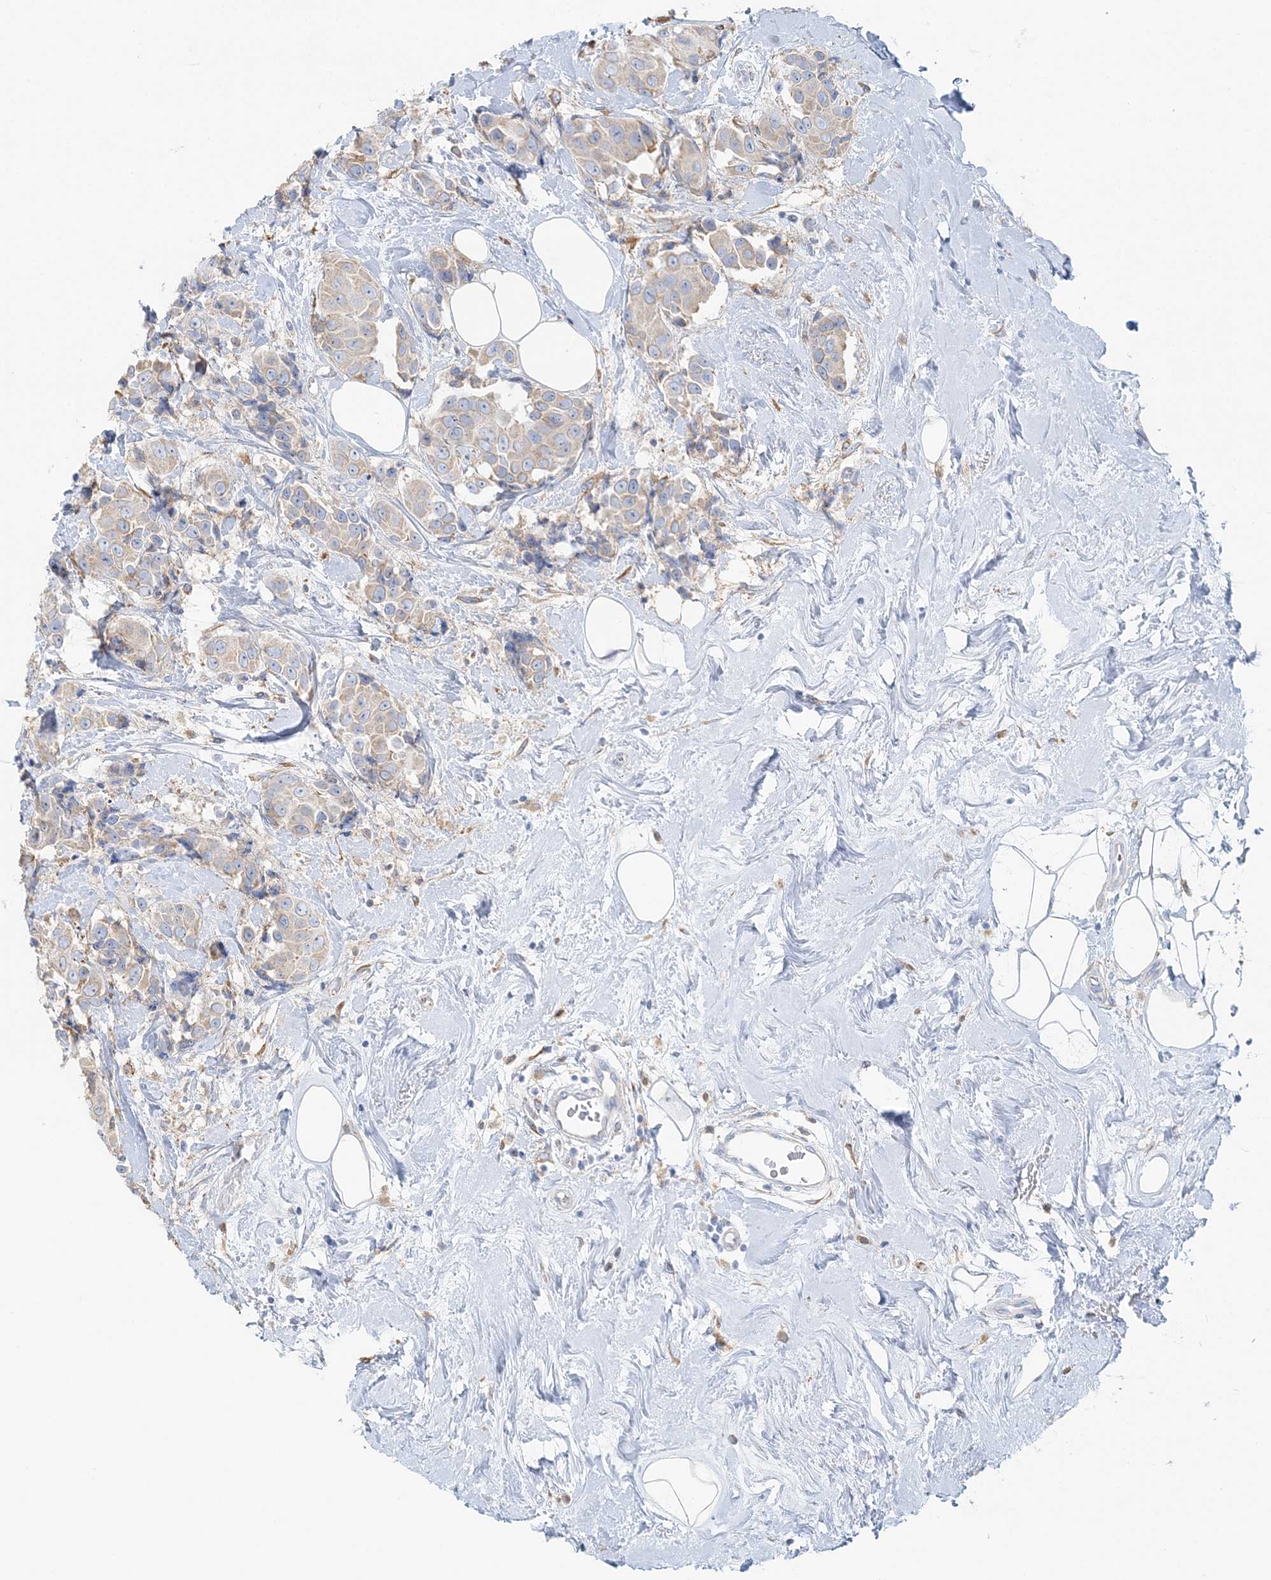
{"staining": {"intensity": "negative", "quantity": "none", "location": "none"}, "tissue": "breast cancer", "cell_type": "Tumor cells", "image_type": "cancer", "snomed": [{"axis": "morphology", "description": "Normal tissue, NOS"}, {"axis": "morphology", "description": "Duct carcinoma"}, {"axis": "topography", "description": "Breast"}], "caption": "Image shows no significant protein staining in tumor cells of breast infiltrating ductal carcinoma.", "gene": "TBC1D5", "patient": {"sex": "female", "age": 39}}